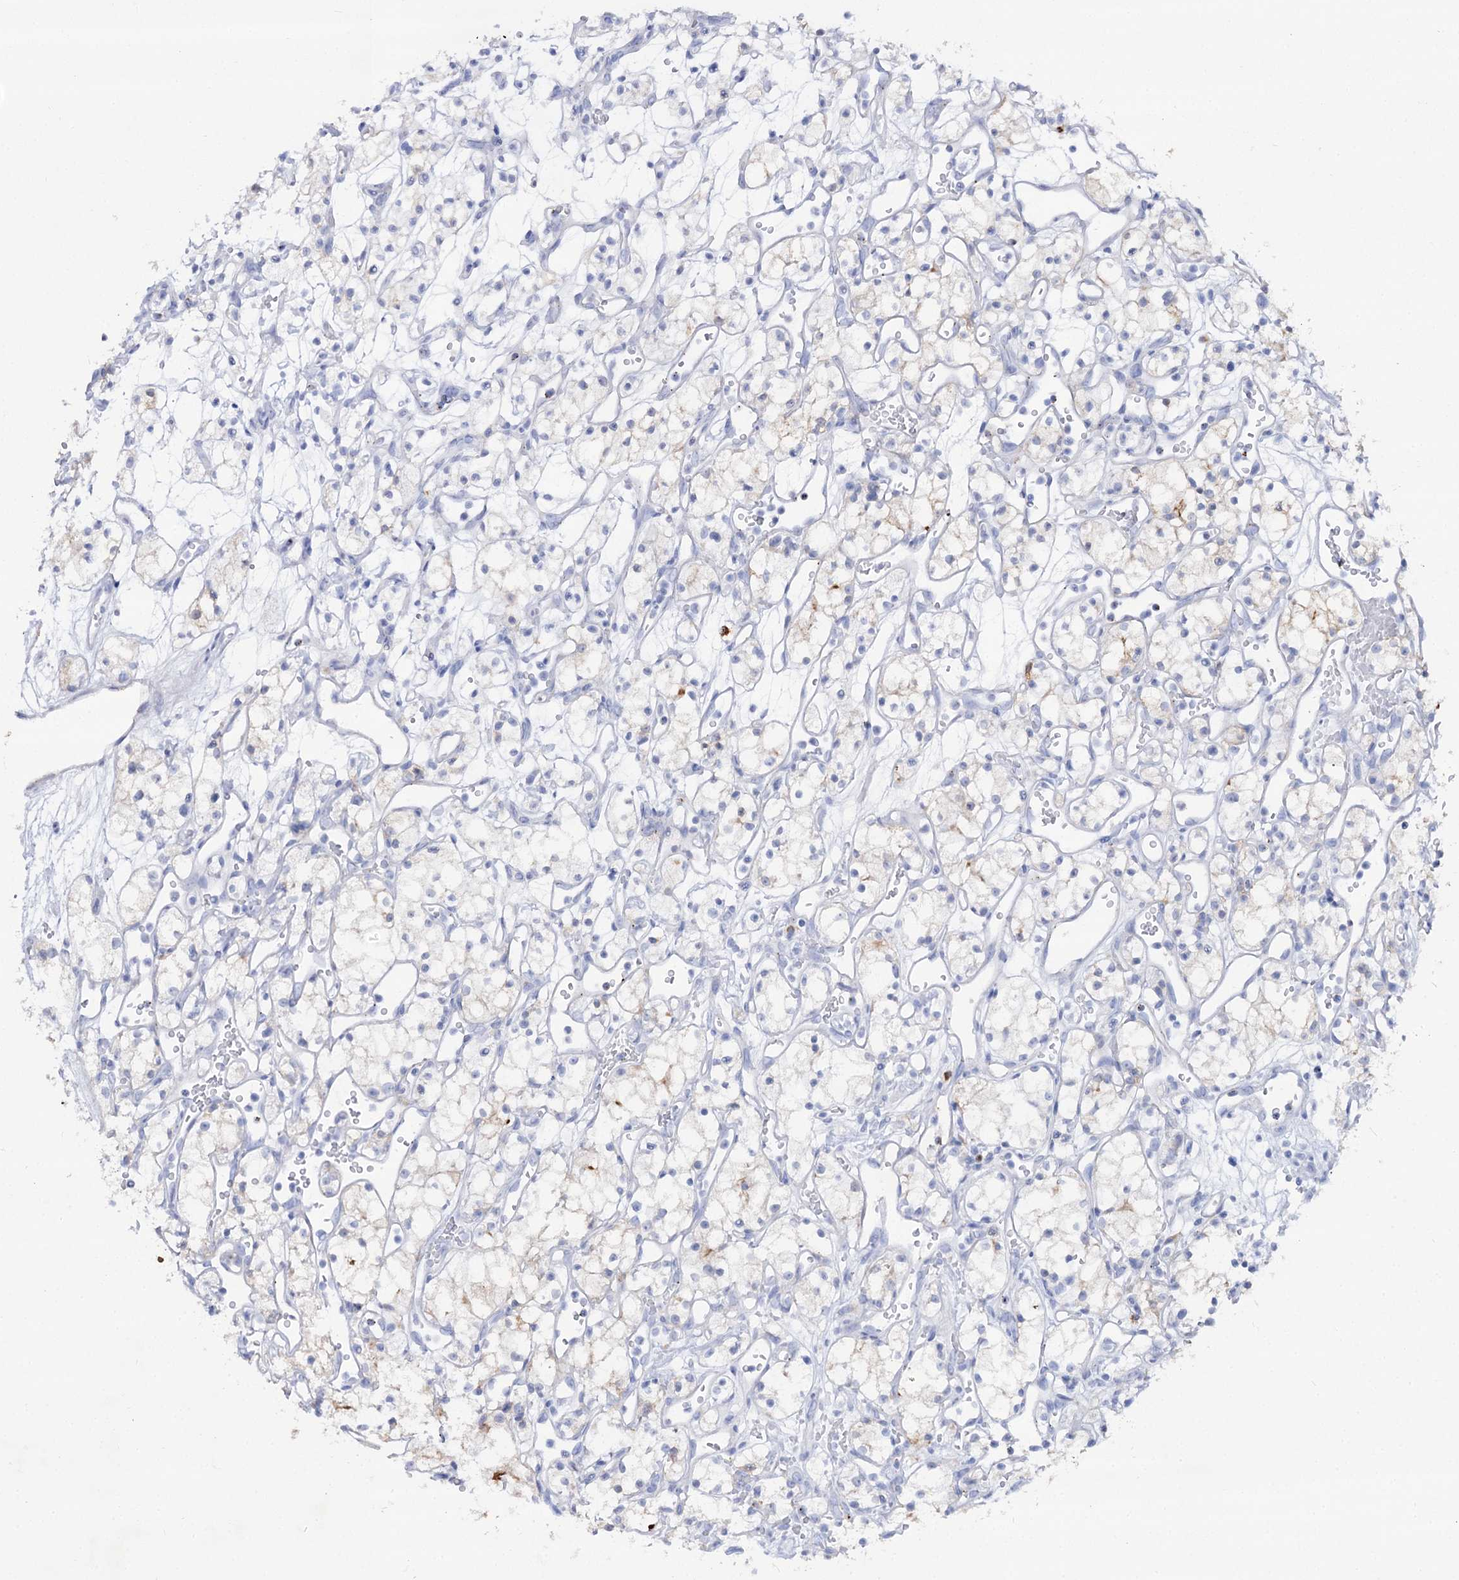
{"staining": {"intensity": "negative", "quantity": "none", "location": "none"}, "tissue": "renal cancer", "cell_type": "Tumor cells", "image_type": "cancer", "snomed": [{"axis": "morphology", "description": "Adenocarcinoma, NOS"}, {"axis": "topography", "description": "Kidney"}], "caption": "There is no significant staining in tumor cells of renal cancer (adenocarcinoma). The staining was performed using DAB (3,3'-diaminobenzidine) to visualize the protein expression in brown, while the nuclei were stained in blue with hematoxylin (Magnification: 20x).", "gene": "SLC3A1", "patient": {"sex": "male", "age": 59}}